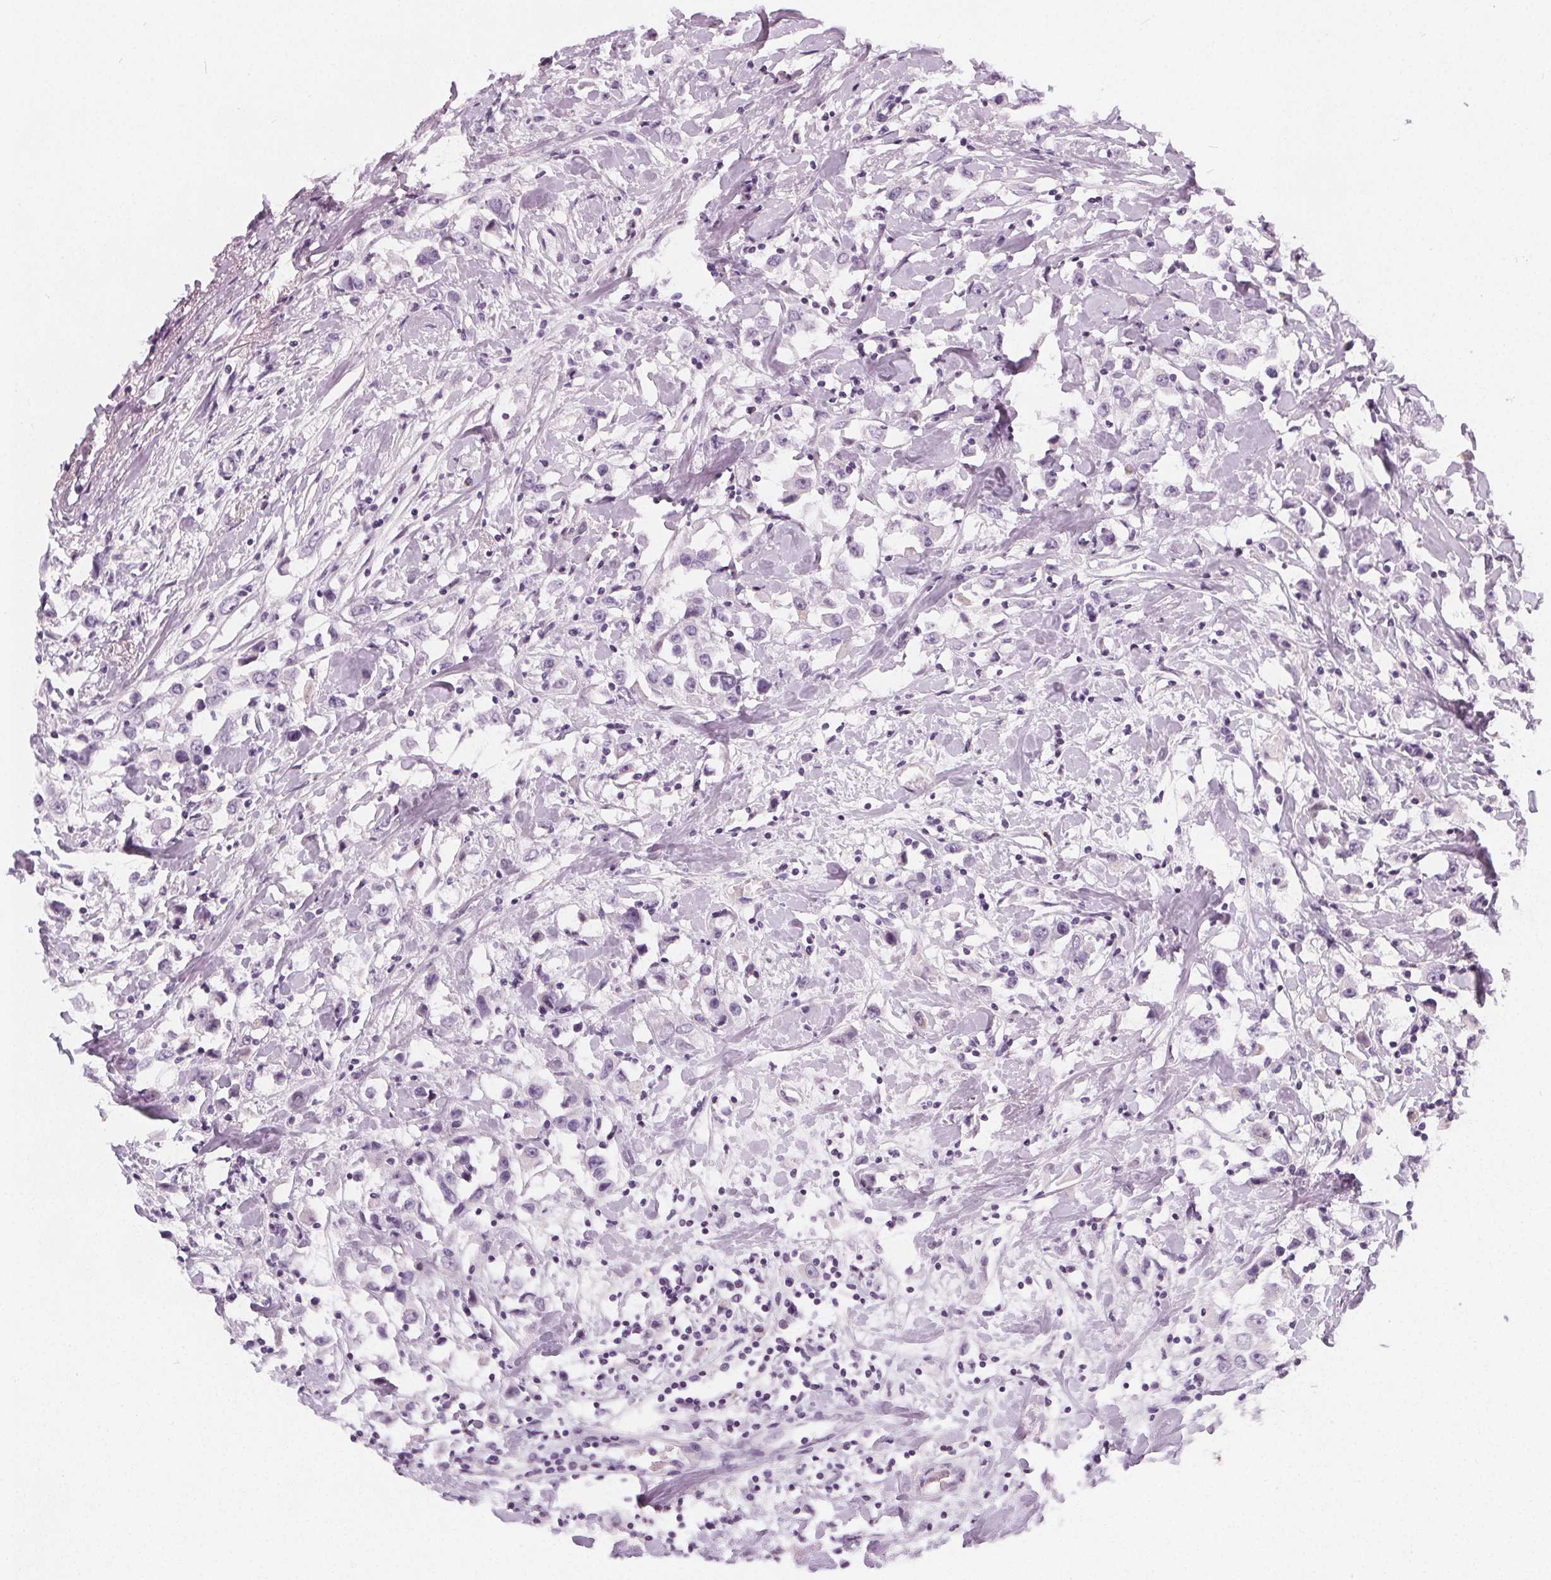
{"staining": {"intensity": "negative", "quantity": "none", "location": "none"}, "tissue": "breast cancer", "cell_type": "Tumor cells", "image_type": "cancer", "snomed": [{"axis": "morphology", "description": "Duct carcinoma"}, {"axis": "topography", "description": "Breast"}], "caption": "Immunohistochemical staining of human invasive ductal carcinoma (breast) reveals no significant positivity in tumor cells.", "gene": "SLC5A12", "patient": {"sex": "female", "age": 61}}